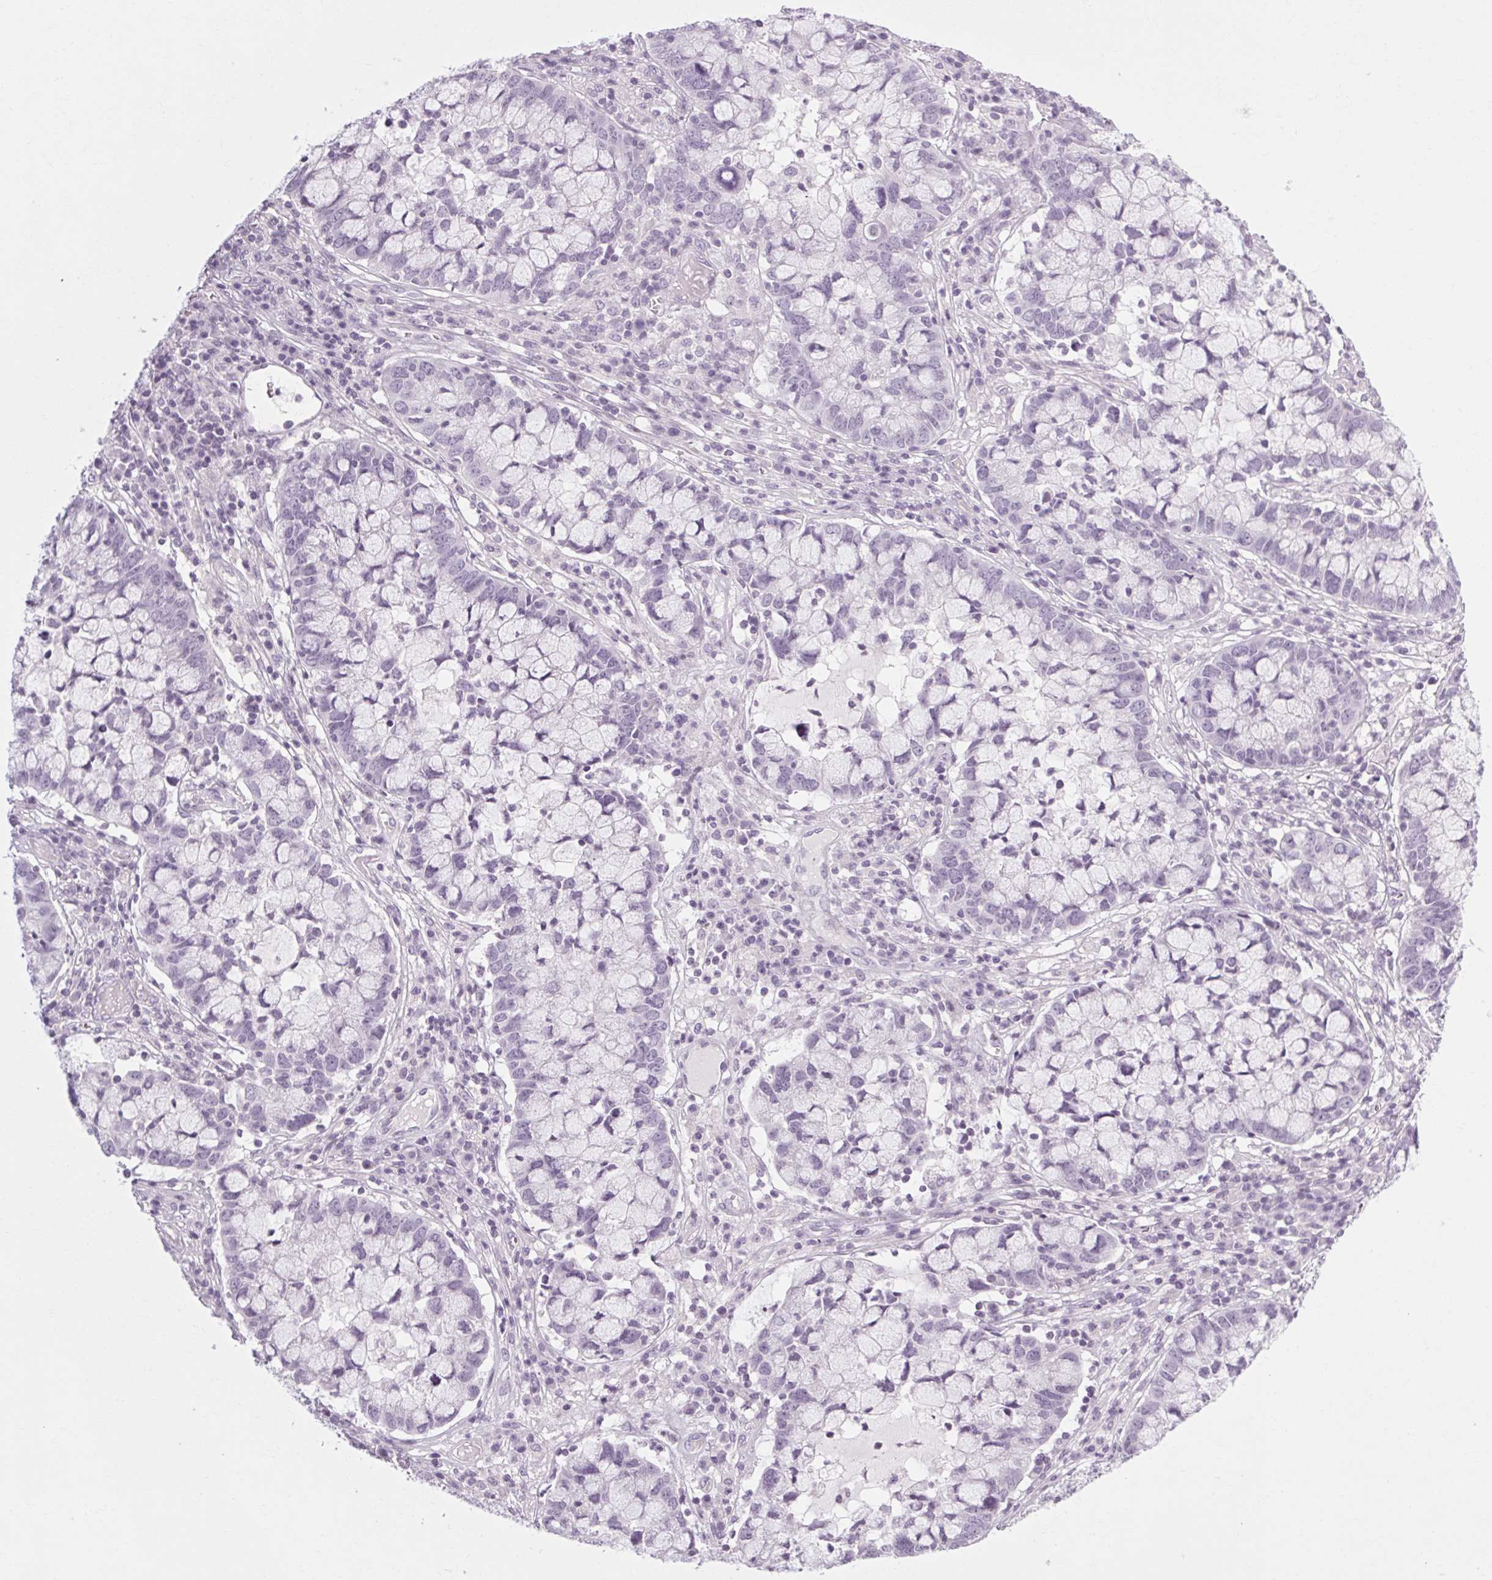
{"staining": {"intensity": "negative", "quantity": "none", "location": "none"}, "tissue": "cervical cancer", "cell_type": "Tumor cells", "image_type": "cancer", "snomed": [{"axis": "morphology", "description": "Adenocarcinoma, NOS"}, {"axis": "topography", "description": "Cervix"}], "caption": "Tumor cells are negative for brown protein staining in cervical adenocarcinoma. The staining was performed using DAB (3,3'-diaminobenzidine) to visualize the protein expression in brown, while the nuclei were stained in blue with hematoxylin (Magnification: 20x).", "gene": "POMC", "patient": {"sex": "female", "age": 40}}